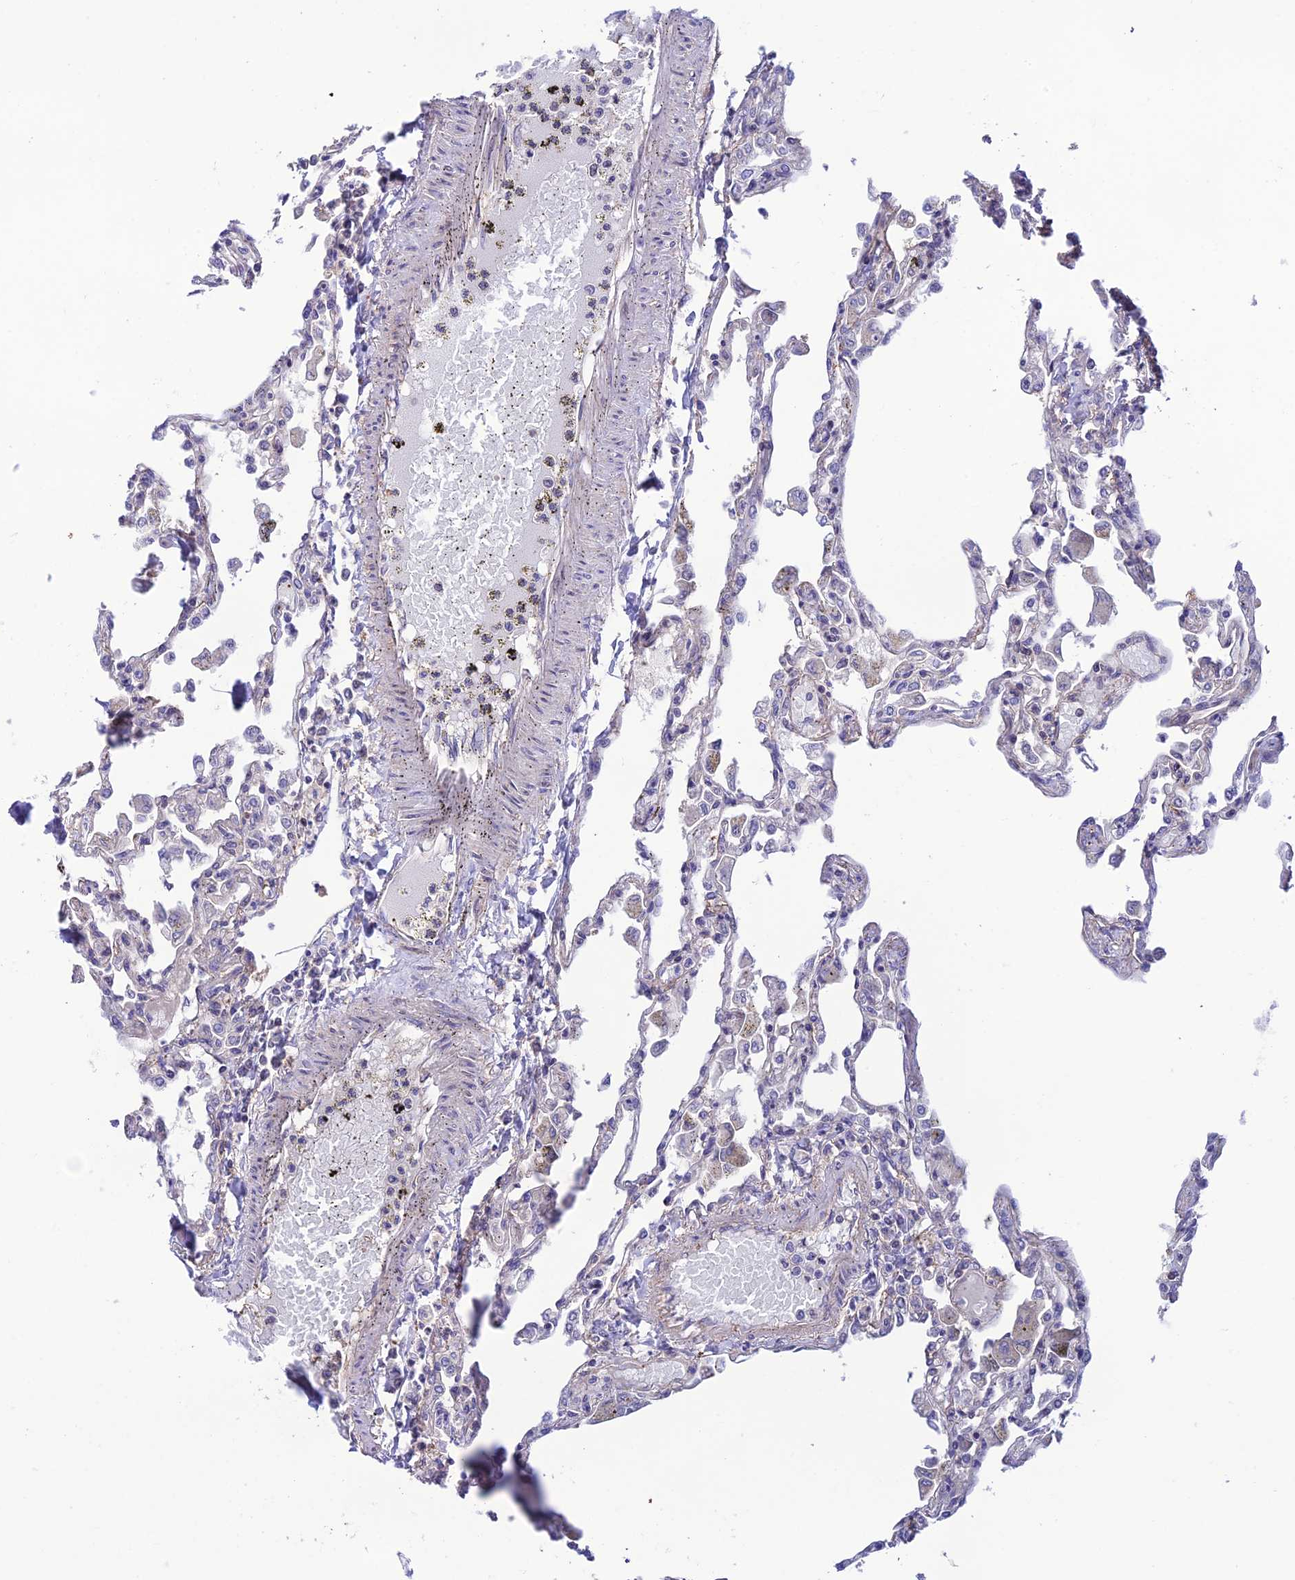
{"staining": {"intensity": "negative", "quantity": "none", "location": "none"}, "tissue": "lung", "cell_type": "Alveolar cells", "image_type": "normal", "snomed": [{"axis": "morphology", "description": "Normal tissue, NOS"}, {"axis": "topography", "description": "Bronchus"}, {"axis": "topography", "description": "Lung"}], "caption": "Immunohistochemistry histopathology image of benign lung stained for a protein (brown), which displays no positivity in alveolar cells.", "gene": "BRME1", "patient": {"sex": "female", "age": 49}}